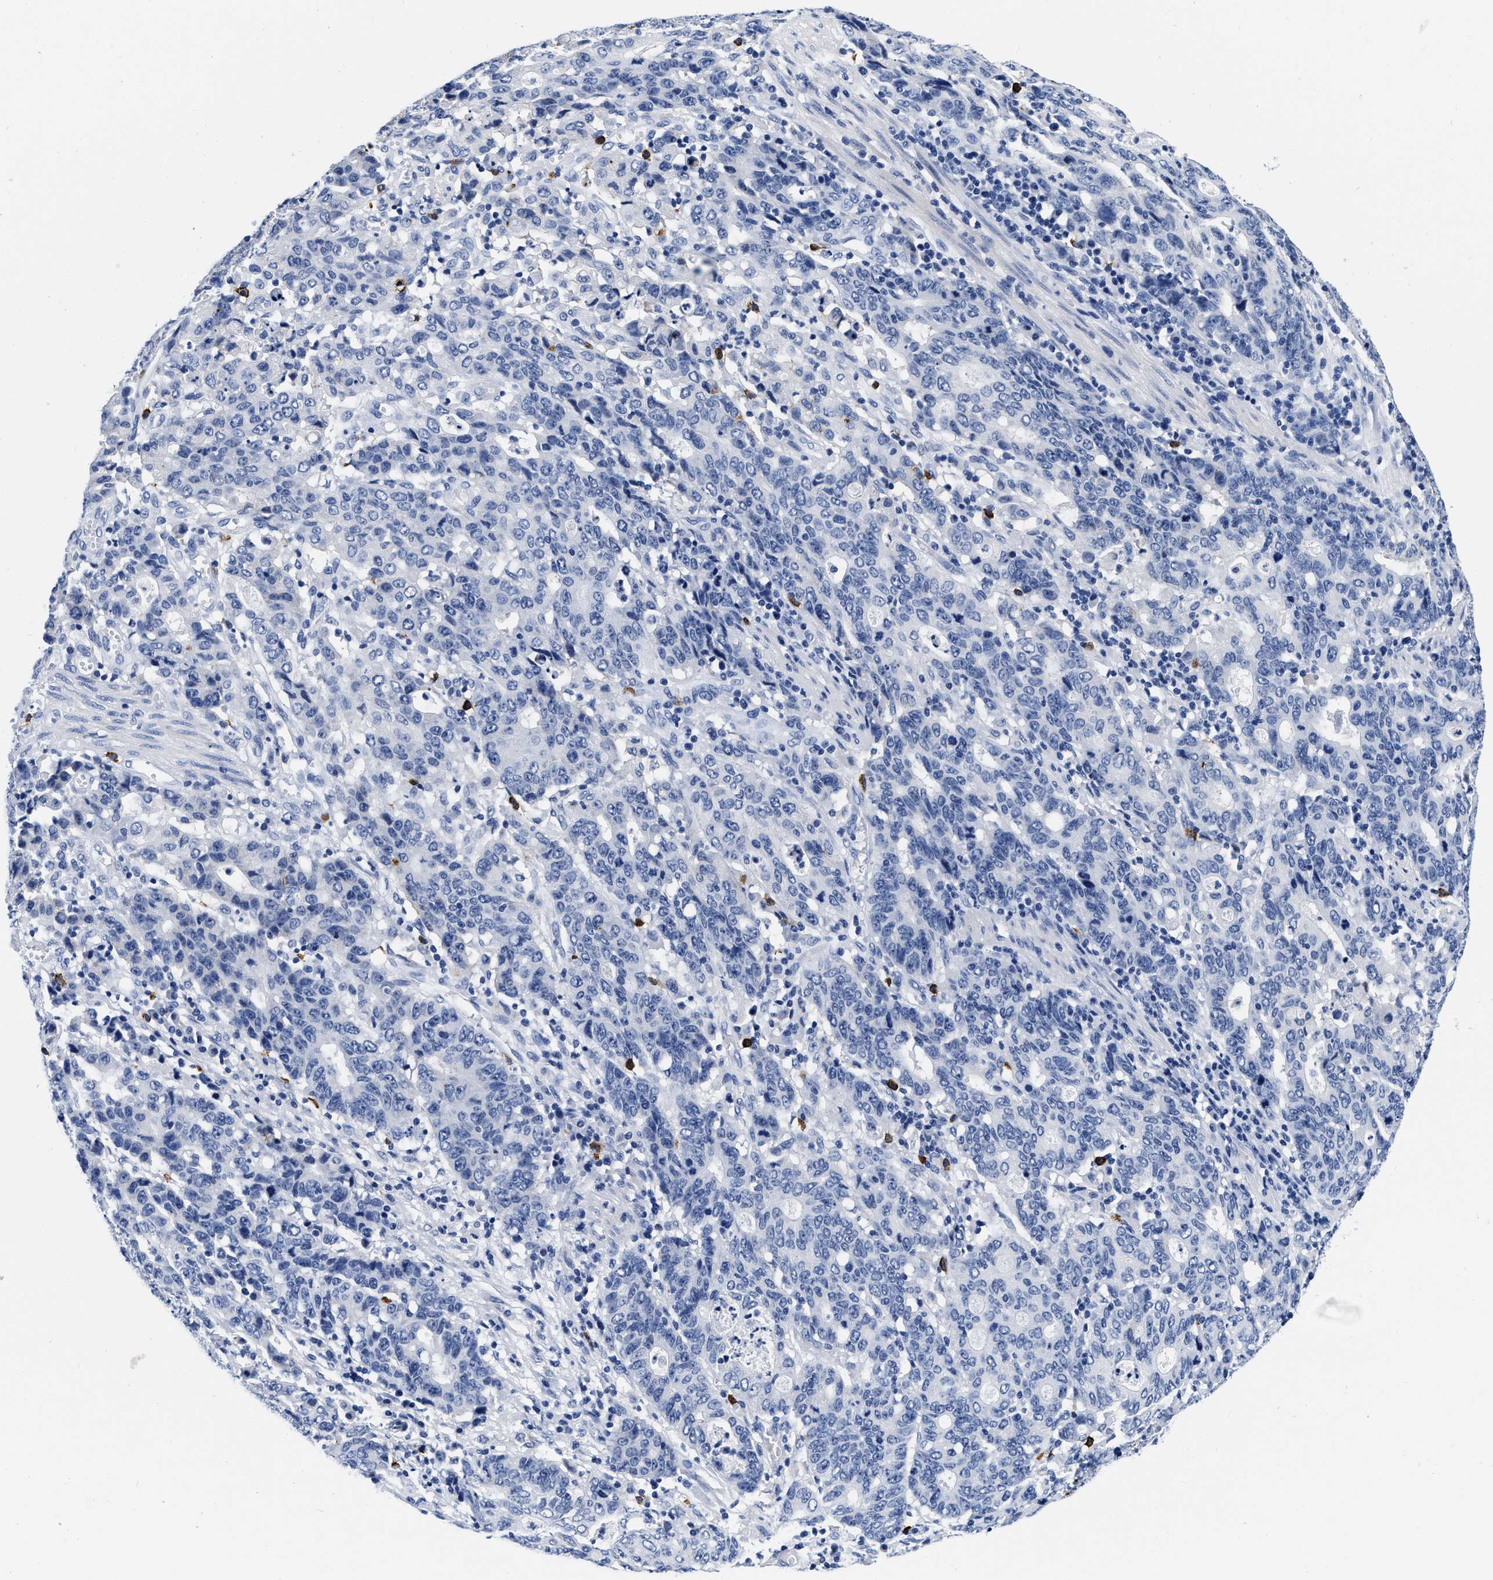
{"staining": {"intensity": "negative", "quantity": "none", "location": "none"}, "tissue": "stomach cancer", "cell_type": "Tumor cells", "image_type": "cancer", "snomed": [{"axis": "morphology", "description": "Adenocarcinoma, NOS"}, {"axis": "topography", "description": "Stomach, upper"}], "caption": "A high-resolution micrograph shows immunohistochemistry (IHC) staining of stomach cancer, which demonstrates no significant positivity in tumor cells.", "gene": "CER1", "patient": {"sex": "male", "age": 69}}